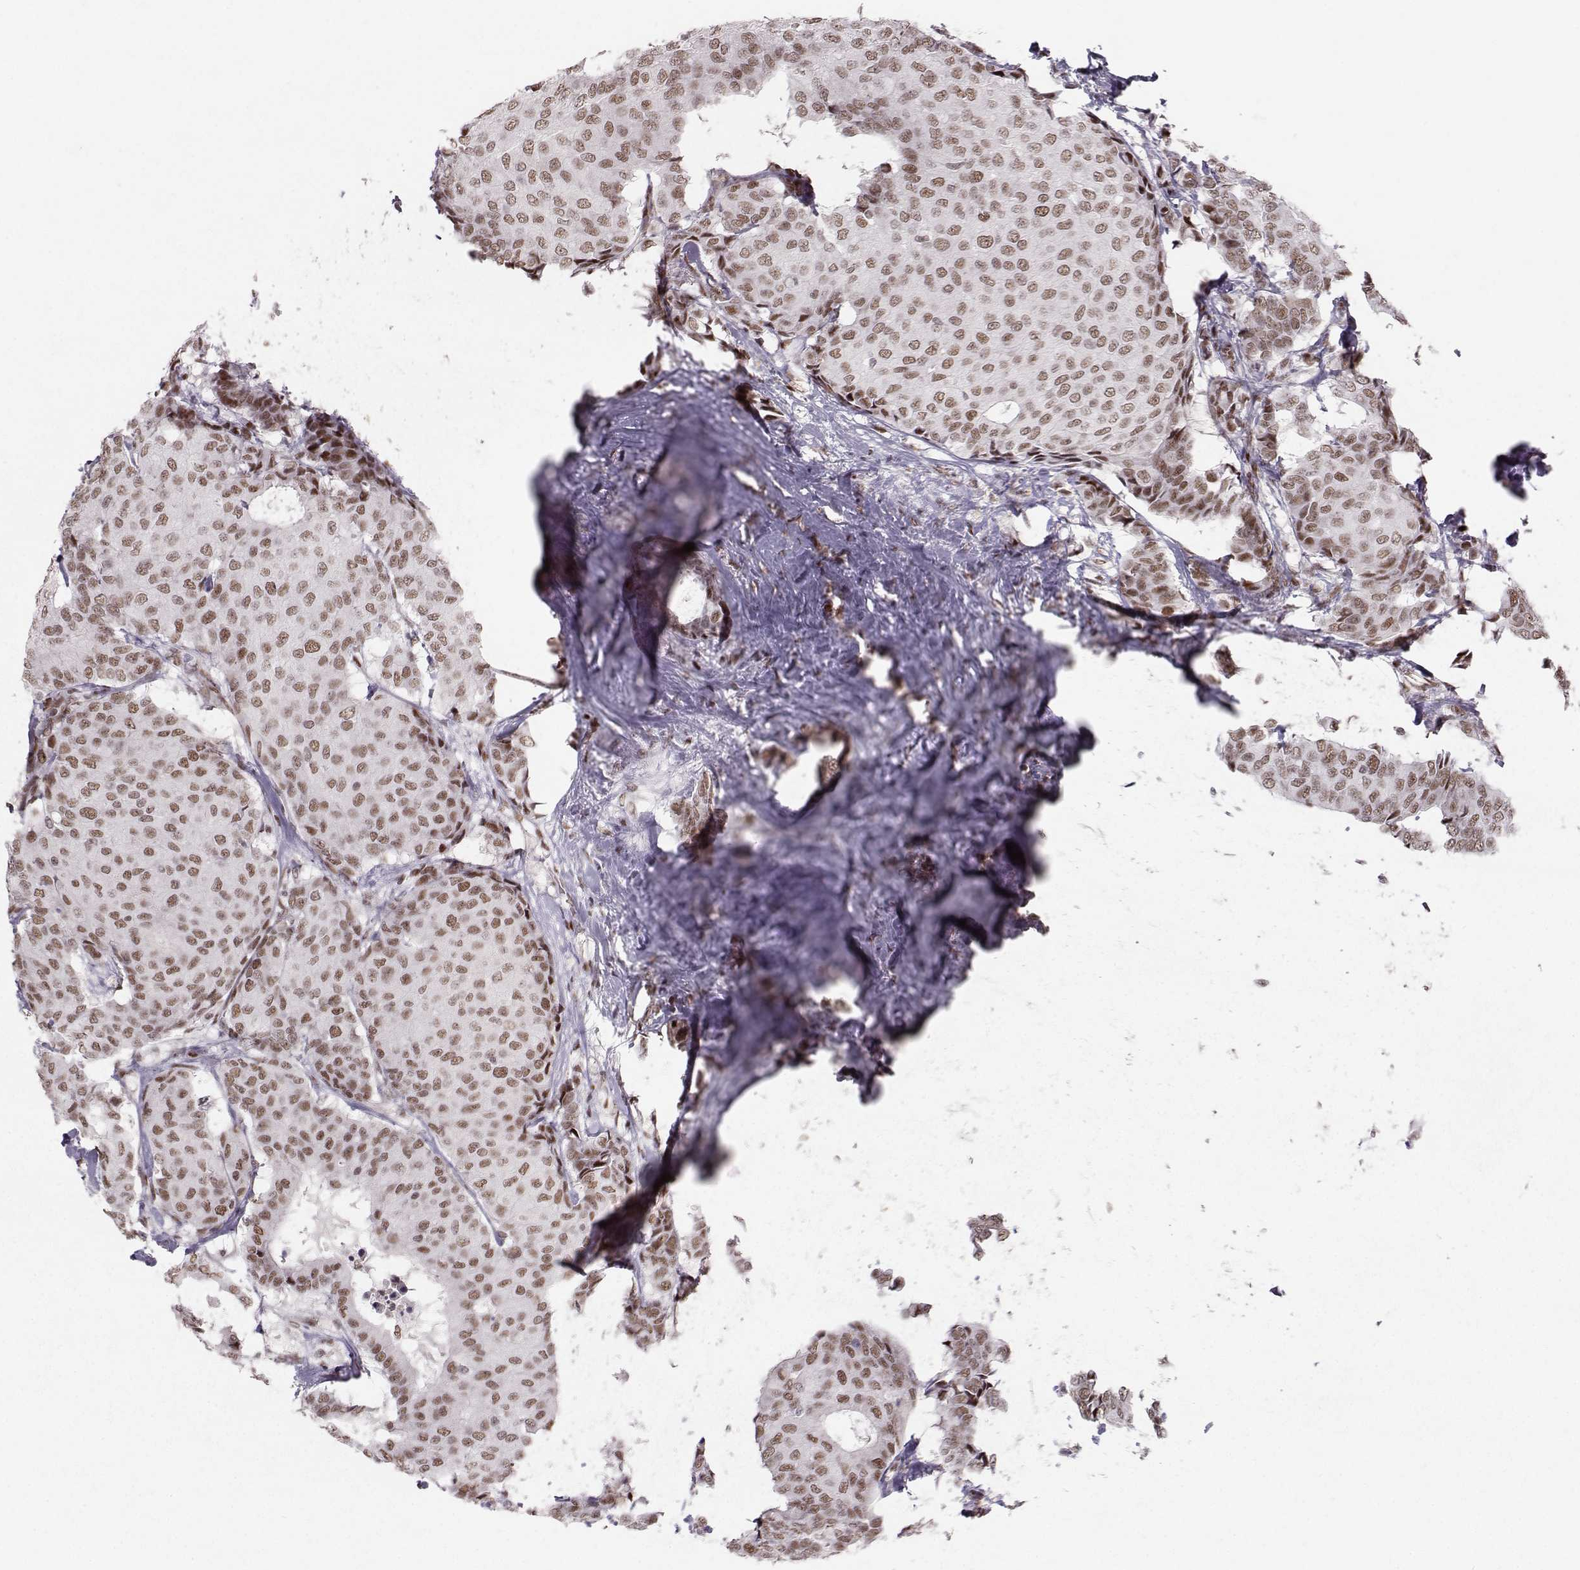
{"staining": {"intensity": "moderate", "quantity": ">75%", "location": "nuclear"}, "tissue": "breast cancer", "cell_type": "Tumor cells", "image_type": "cancer", "snomed": [{"axis": "morphology", "description": "Duct carcinoma"}, {"axis": "topography", "description": "Breast"}], "caption": "A medium amount of moderate nuclear expression is present in approximately >75% of tumor cells in breast invasive ductal carcinoma tissue.", "gene": "SNAPC2", "patient": {"sex": "female", "age": 75}}